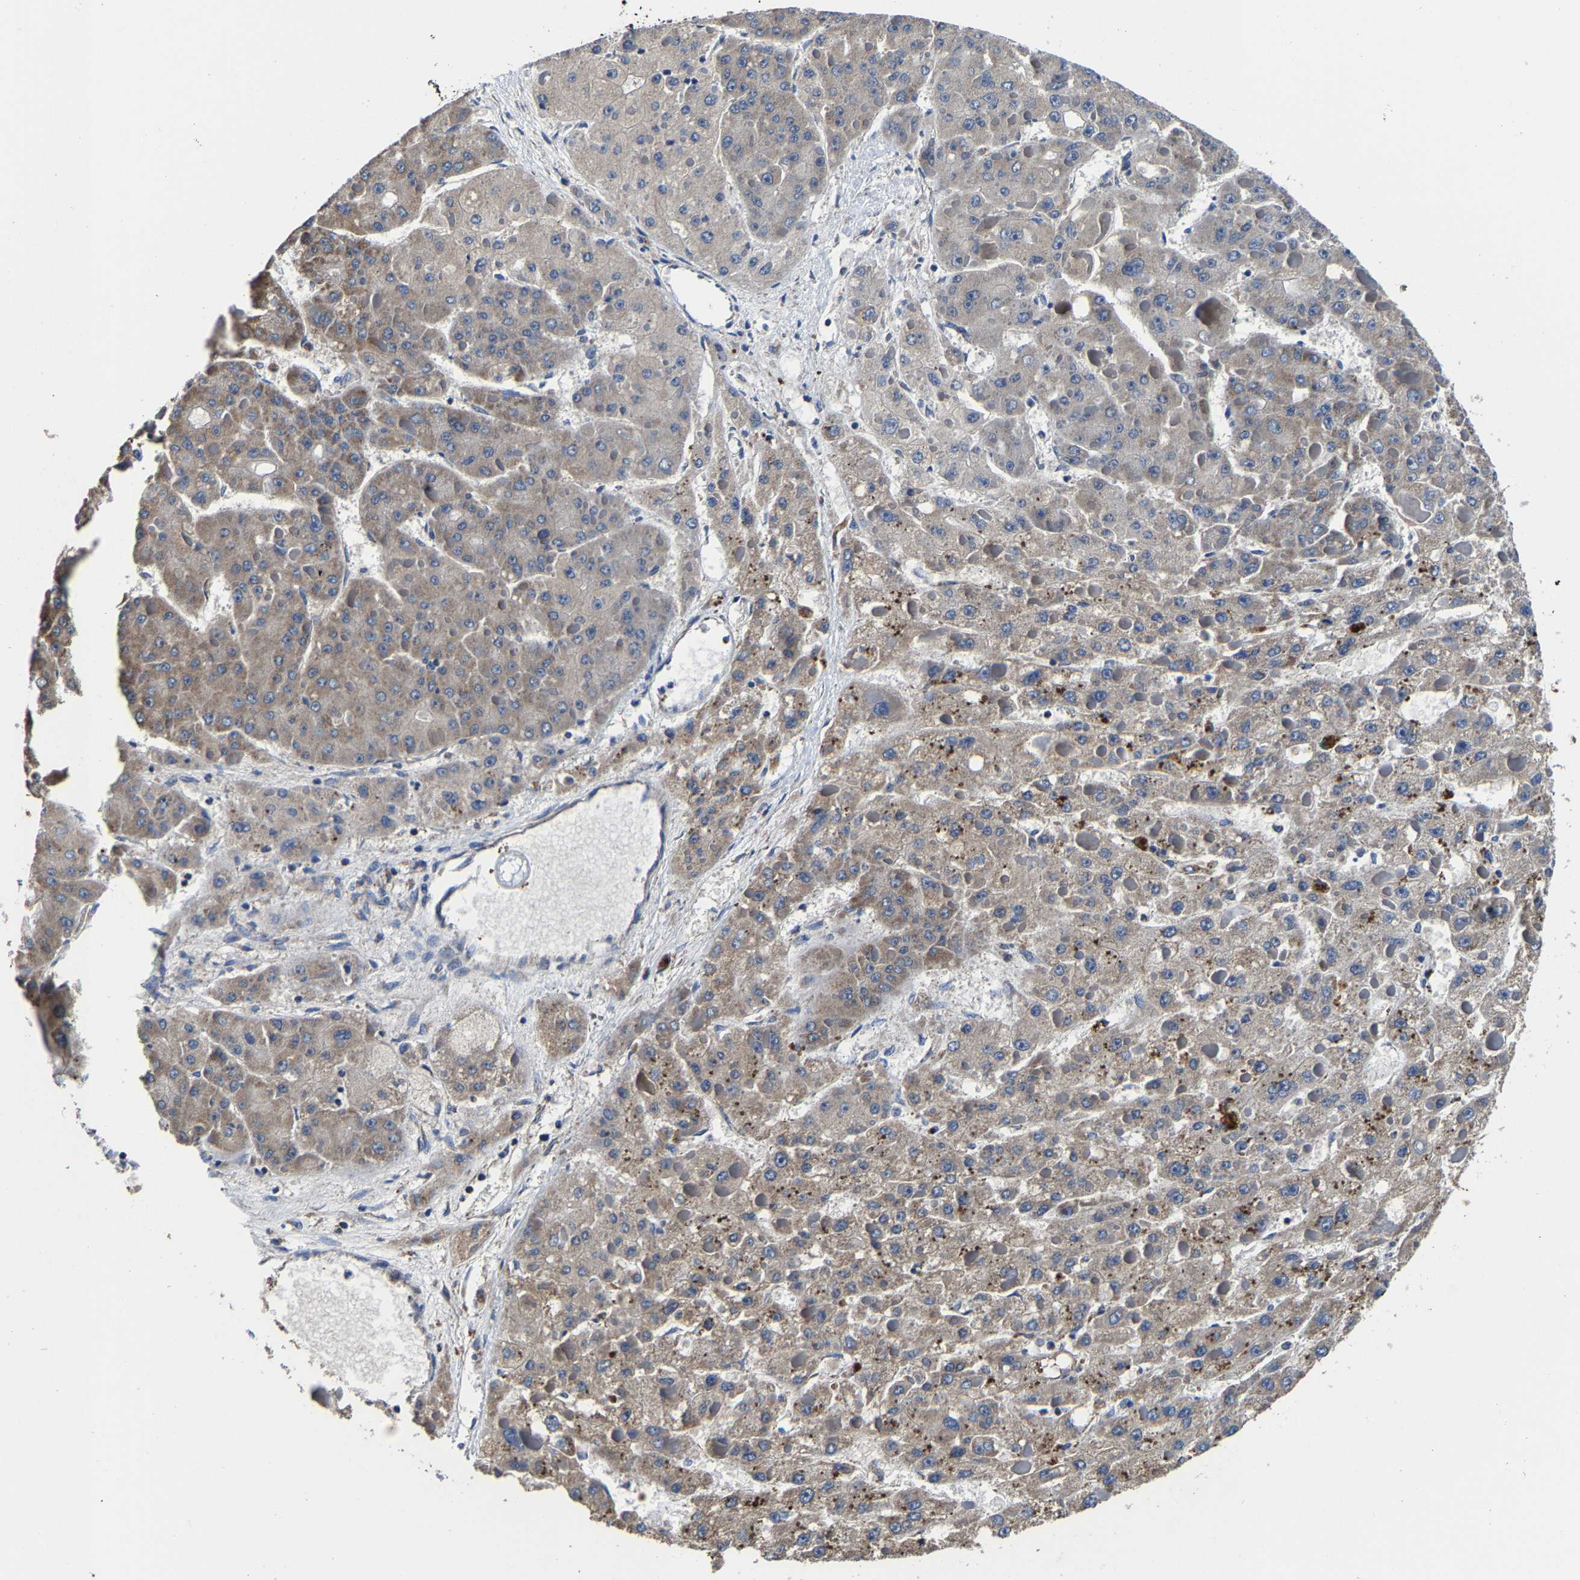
{"staining": {"intensity": "weak", "quantity": "<25%", "location": "cytoplasmic/membranous"}, "tissue": "liver cancer", "cell_type": "Tumor cells", "image_type": "cancer", "snomed": [{"axis": "morphology", "description": "Carcinoma, Hepatocellular, NOS"}, {"axis": "topography", "description": "Liver"}], "caption": "An image of human liver hepatocellular carcinoma is negative for staining in tumor cells. (DAB IHC with hematoxylin counter stain).", "gene": "ZCCHC7", "patient": {"sex": "female", "age": 73}}